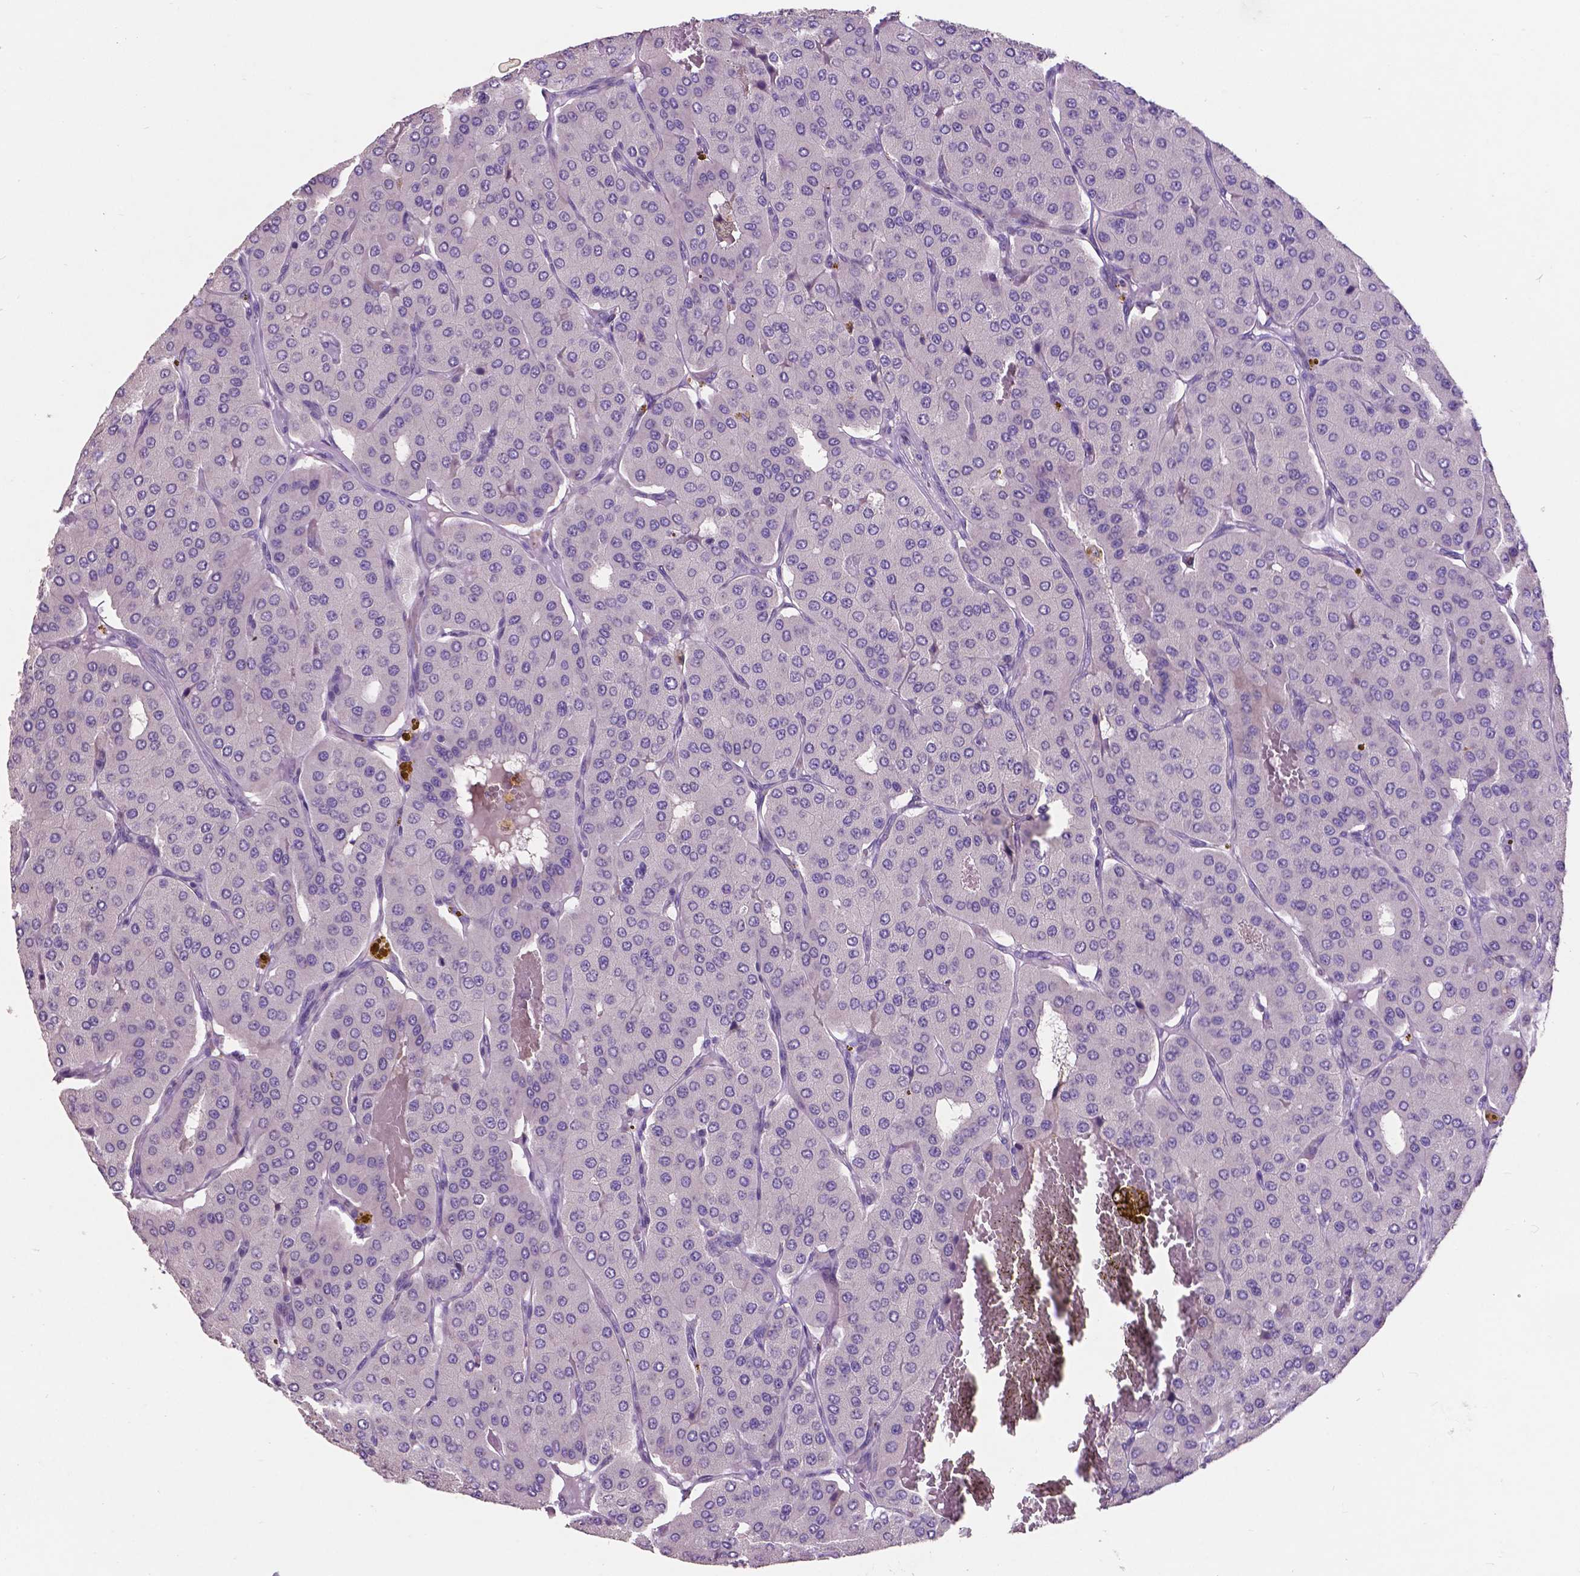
{"staining": {"intensity": "negative", "quantity": "none", "location": "none"}, "tissue": "parathyroid gland", "cell_type": "Glandular cells", "image_type": "normal", "snomed": [{"axis": "morphology", "description": "Normal tissue, NOS"}, {"axis": "morphology", "description": "Adenoma, NOS"}, {"axis": "topography", "description": "Parathyroid gland"}], "caption": "IHC image of unremarkable human parathyroid gland stained for a protein (brown), which reveals no expression in glandular cells. (DAB (3,3'-diaminobenzidine) IHC visualized using brightfield microscopy, high magnification).", "gene": "PLSCR1", "patient": {"sex": "female", "age": 86}}